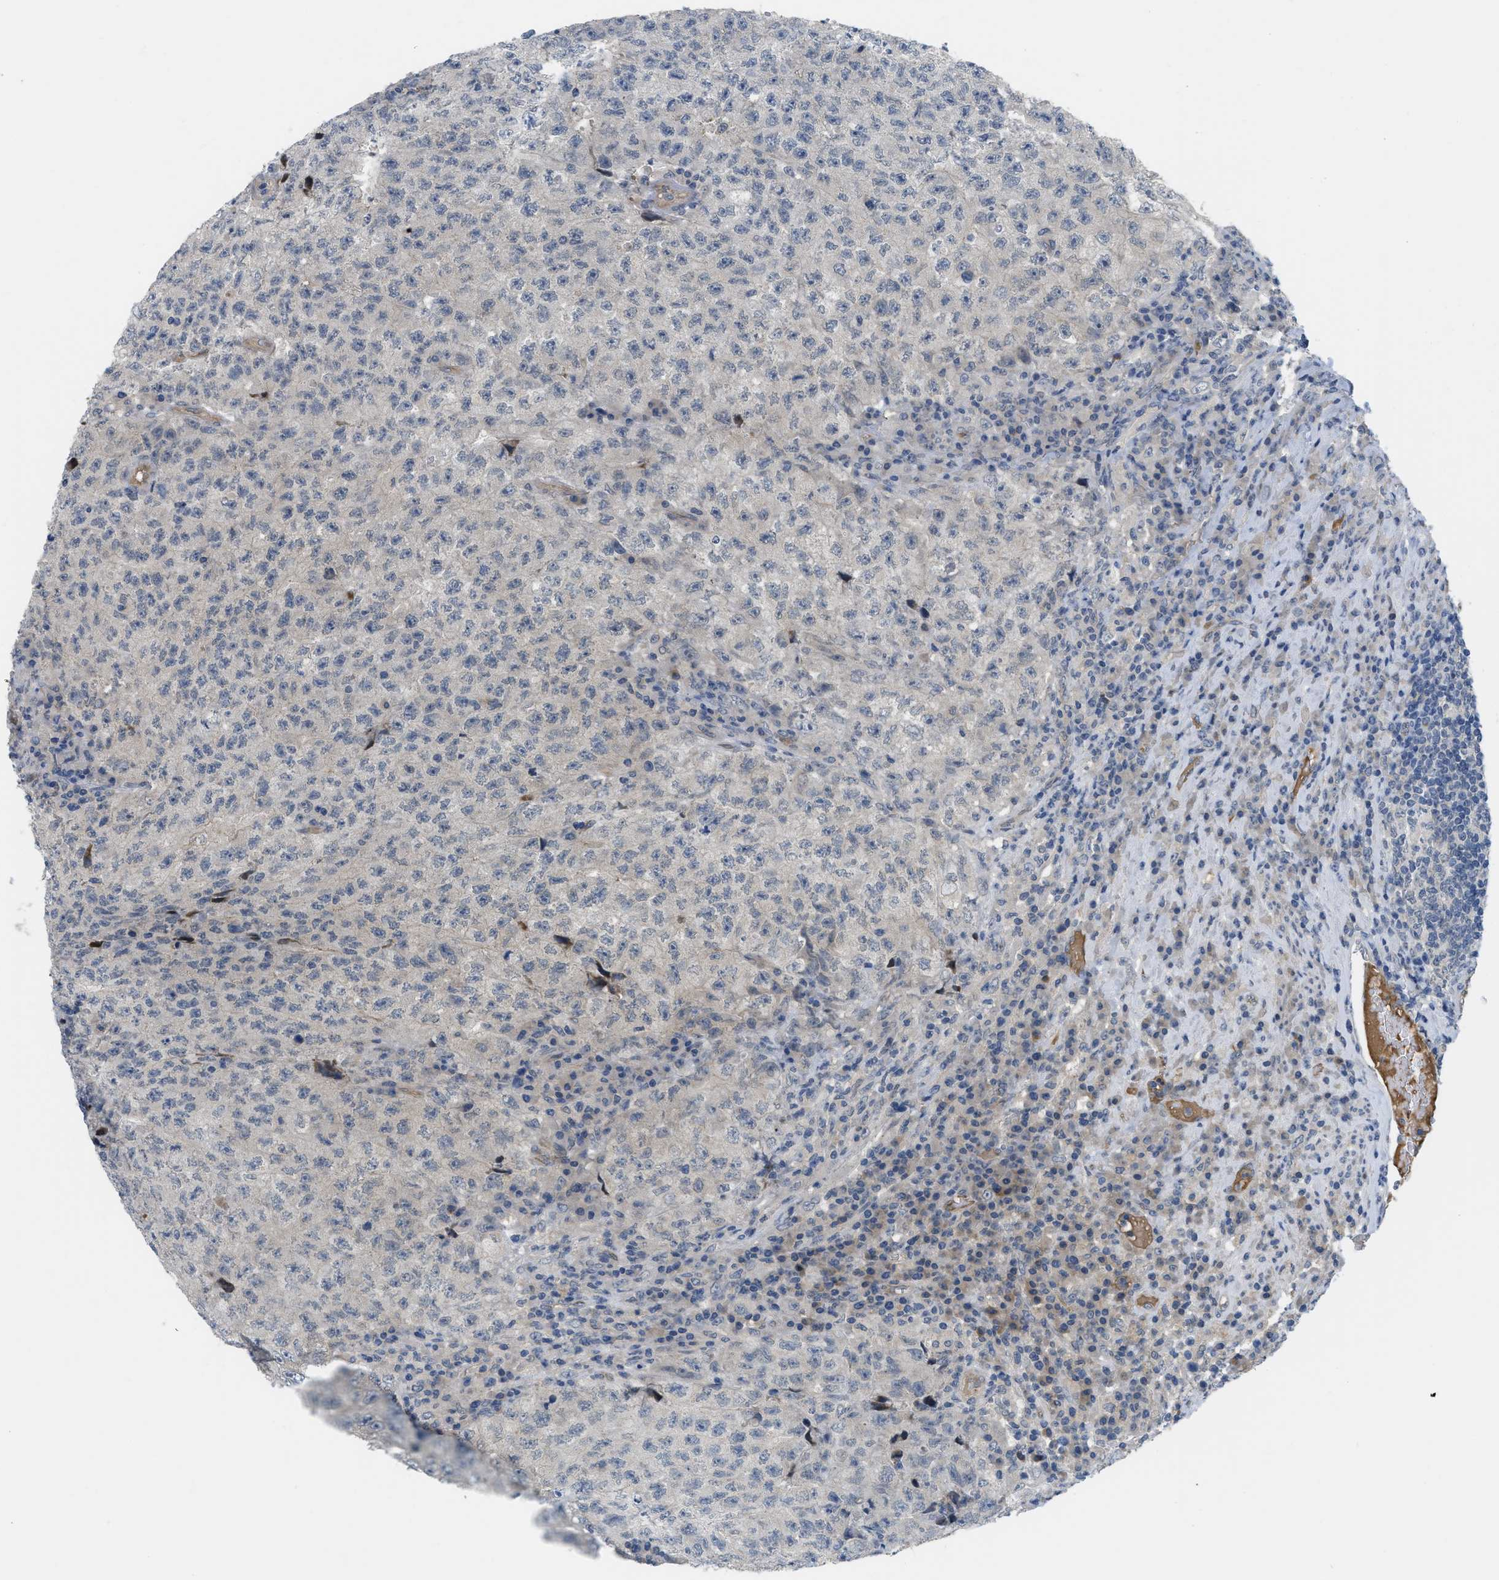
{"staining": {"intensity": "negative", "quantity": "none", "location": "none"}, "tissue": "testis cancer", "cell_type": "Tumor cells", "image_type": "cancer", "snomed": [{"axis": "morphology", "description": "Necrosis, NOS"}, {"axis": "morphology", "description": "Carcinoma, Embryonal, NOS"}, {"axis": "topography", "description": "Testis"}], "caption": "Tumor cells show no significant protein expression in testis cancer (embryonal carcinoma).", "gene": "TNFAIP1", "patient": {"sex": "male", "age": 19}}